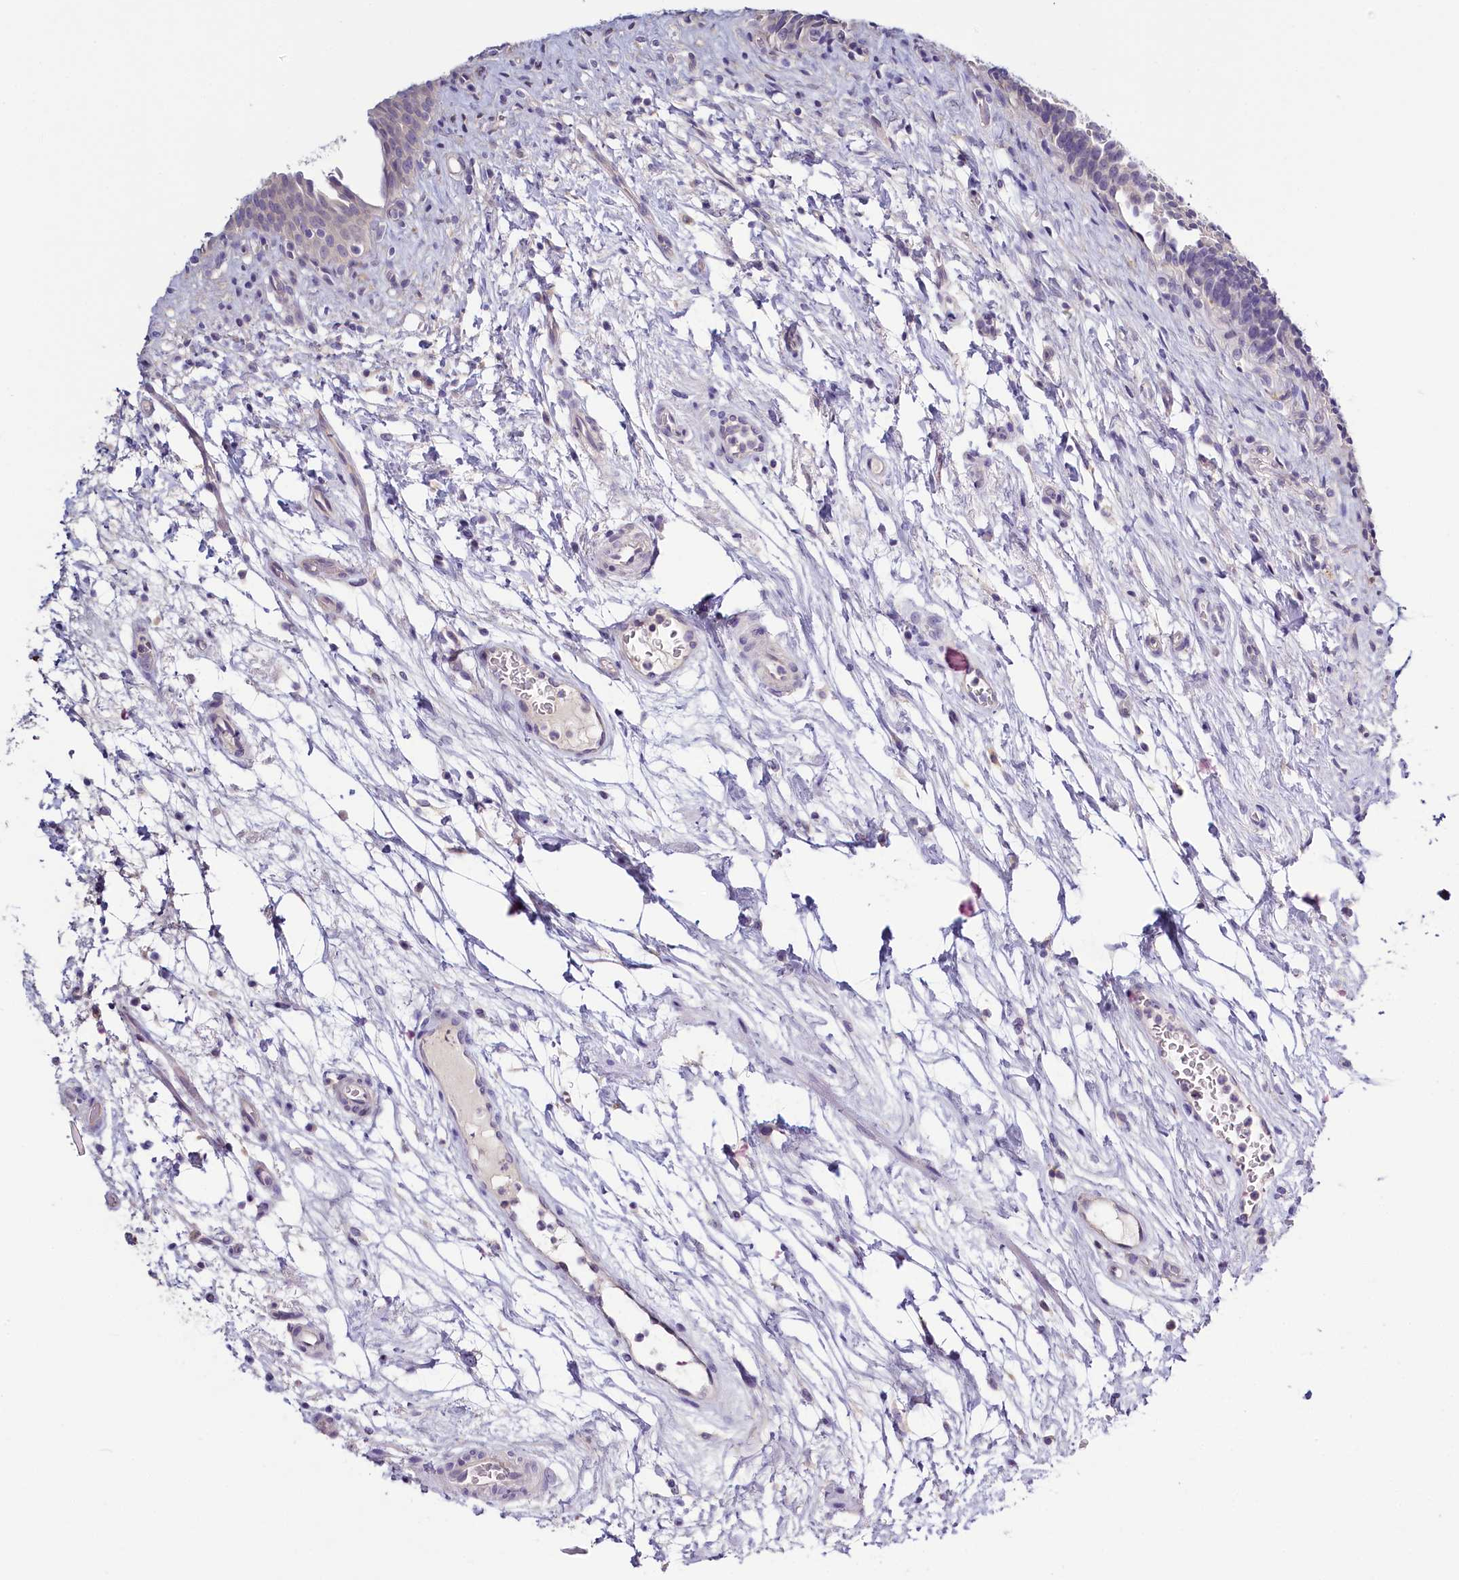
{"staining": {"intensity": "negative", "quantity": "none", "location": "none"}, "tissue": "urinary bladder", "cell_type": "Urothelial cells", "image_type": "normal", "snomed": [{"axis": "morphology", "description": "Normal tissue, NOS"}, {"axis": "topography", "description": "Urinary bladder"}], "caption": "Immunohistochemistry image of unremarkable urinary bladder: human urinary bladder stained with DAB demonstrates no significant protein expression in urothelial cells.", "gene": "PDE6D", "patient": {"sex": "male", "age": 83}}